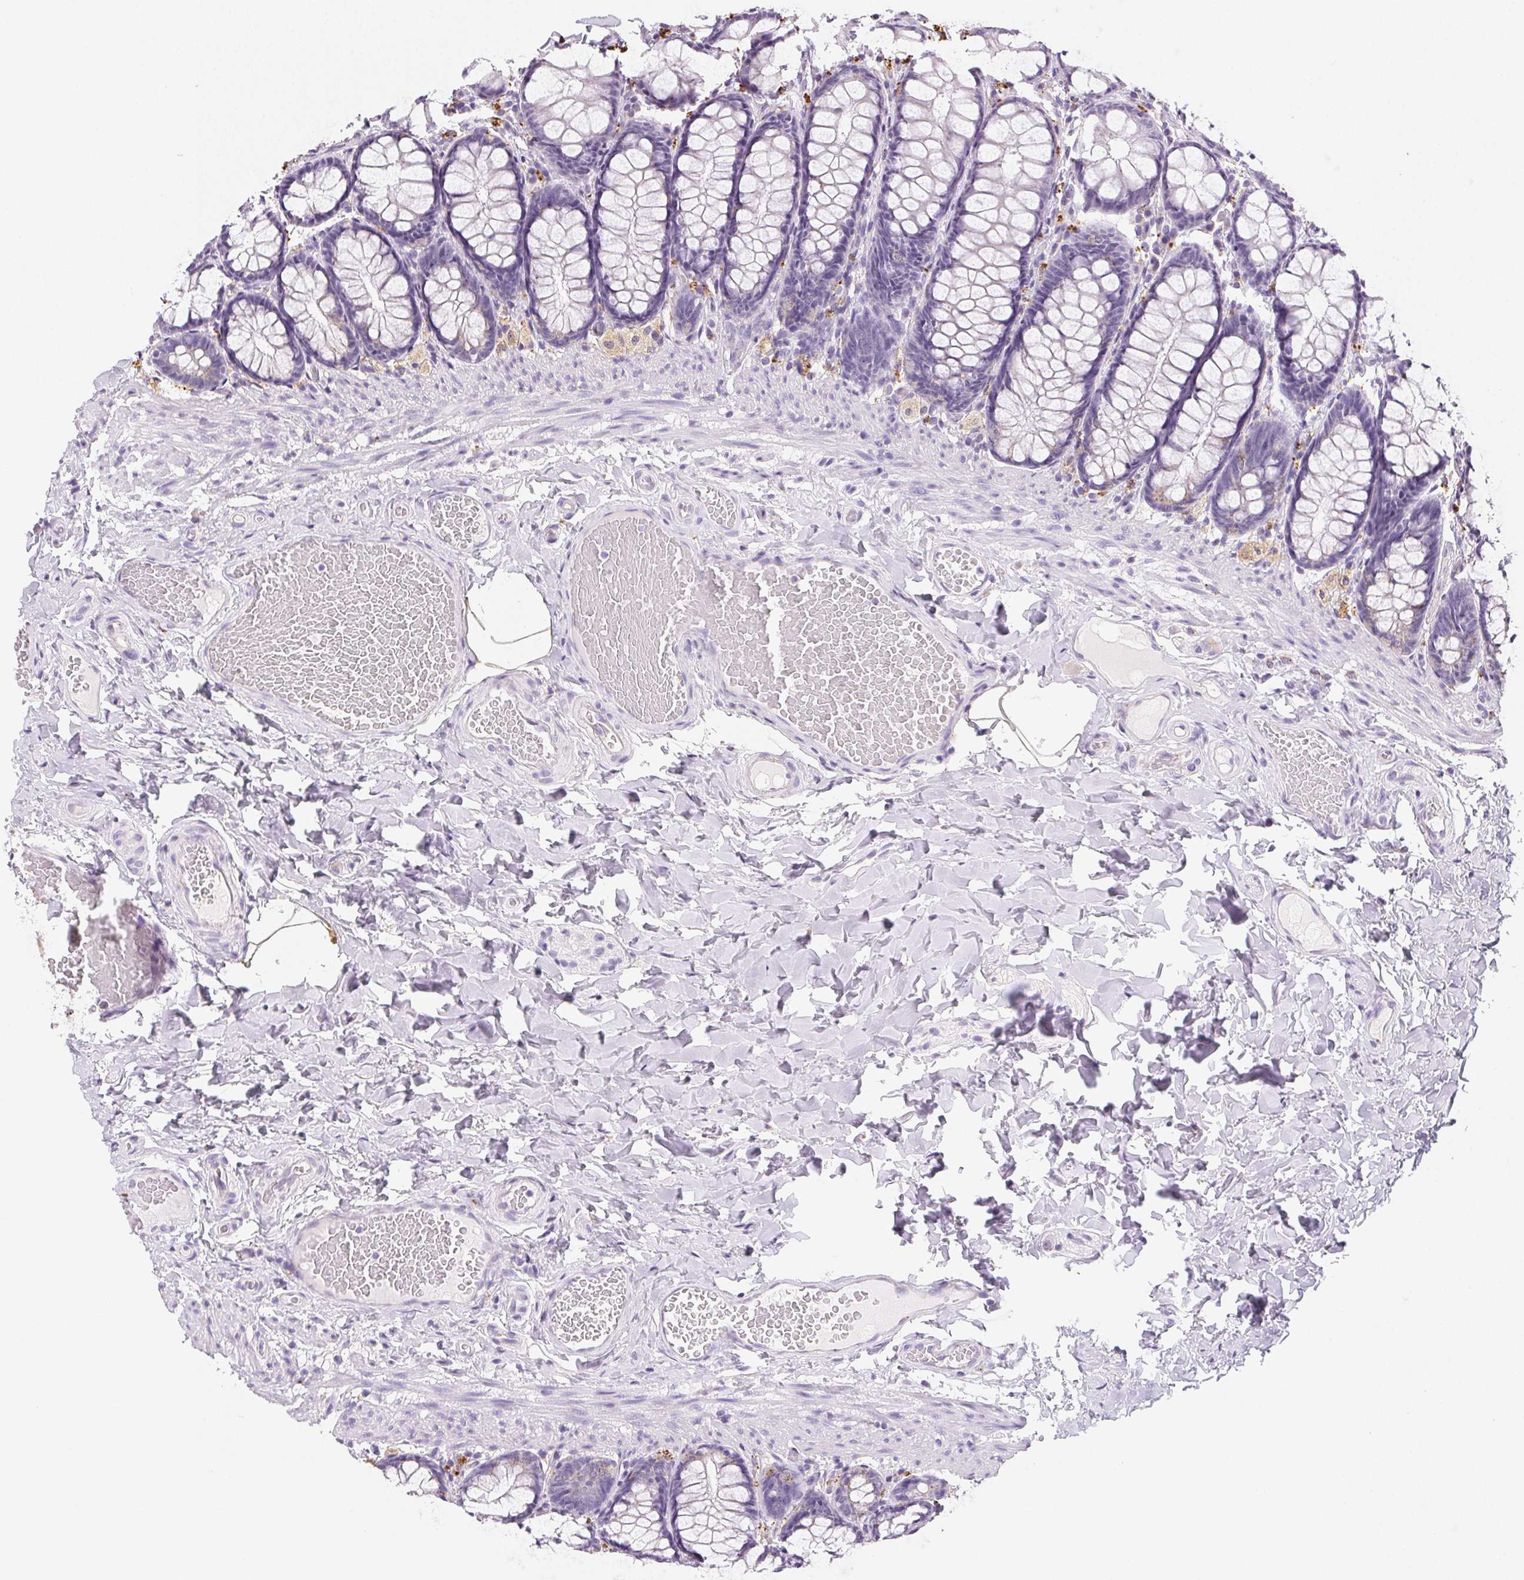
{"staining": {"intensity": "weak", "quantity": "25%-75%", "location": "cytoplasmic/membranous"}, "tissue": "colon", "cell_type": "Endothelial cells", "image_type": "normal", "snomed": [{"axis": "morphology", "description": "Normal tissue, NOS"}, {"axis": "topography", "description": "Colon"}], "caption": "Protein staining reveals weak cytoplasmic/membranous positivity in about 25%-75% of endothelial cells in benign colon. (IHC, brightfield microscopy, high magnification).", "gene": "LIPA", "patient": {"sex": "male", "age": 47}}